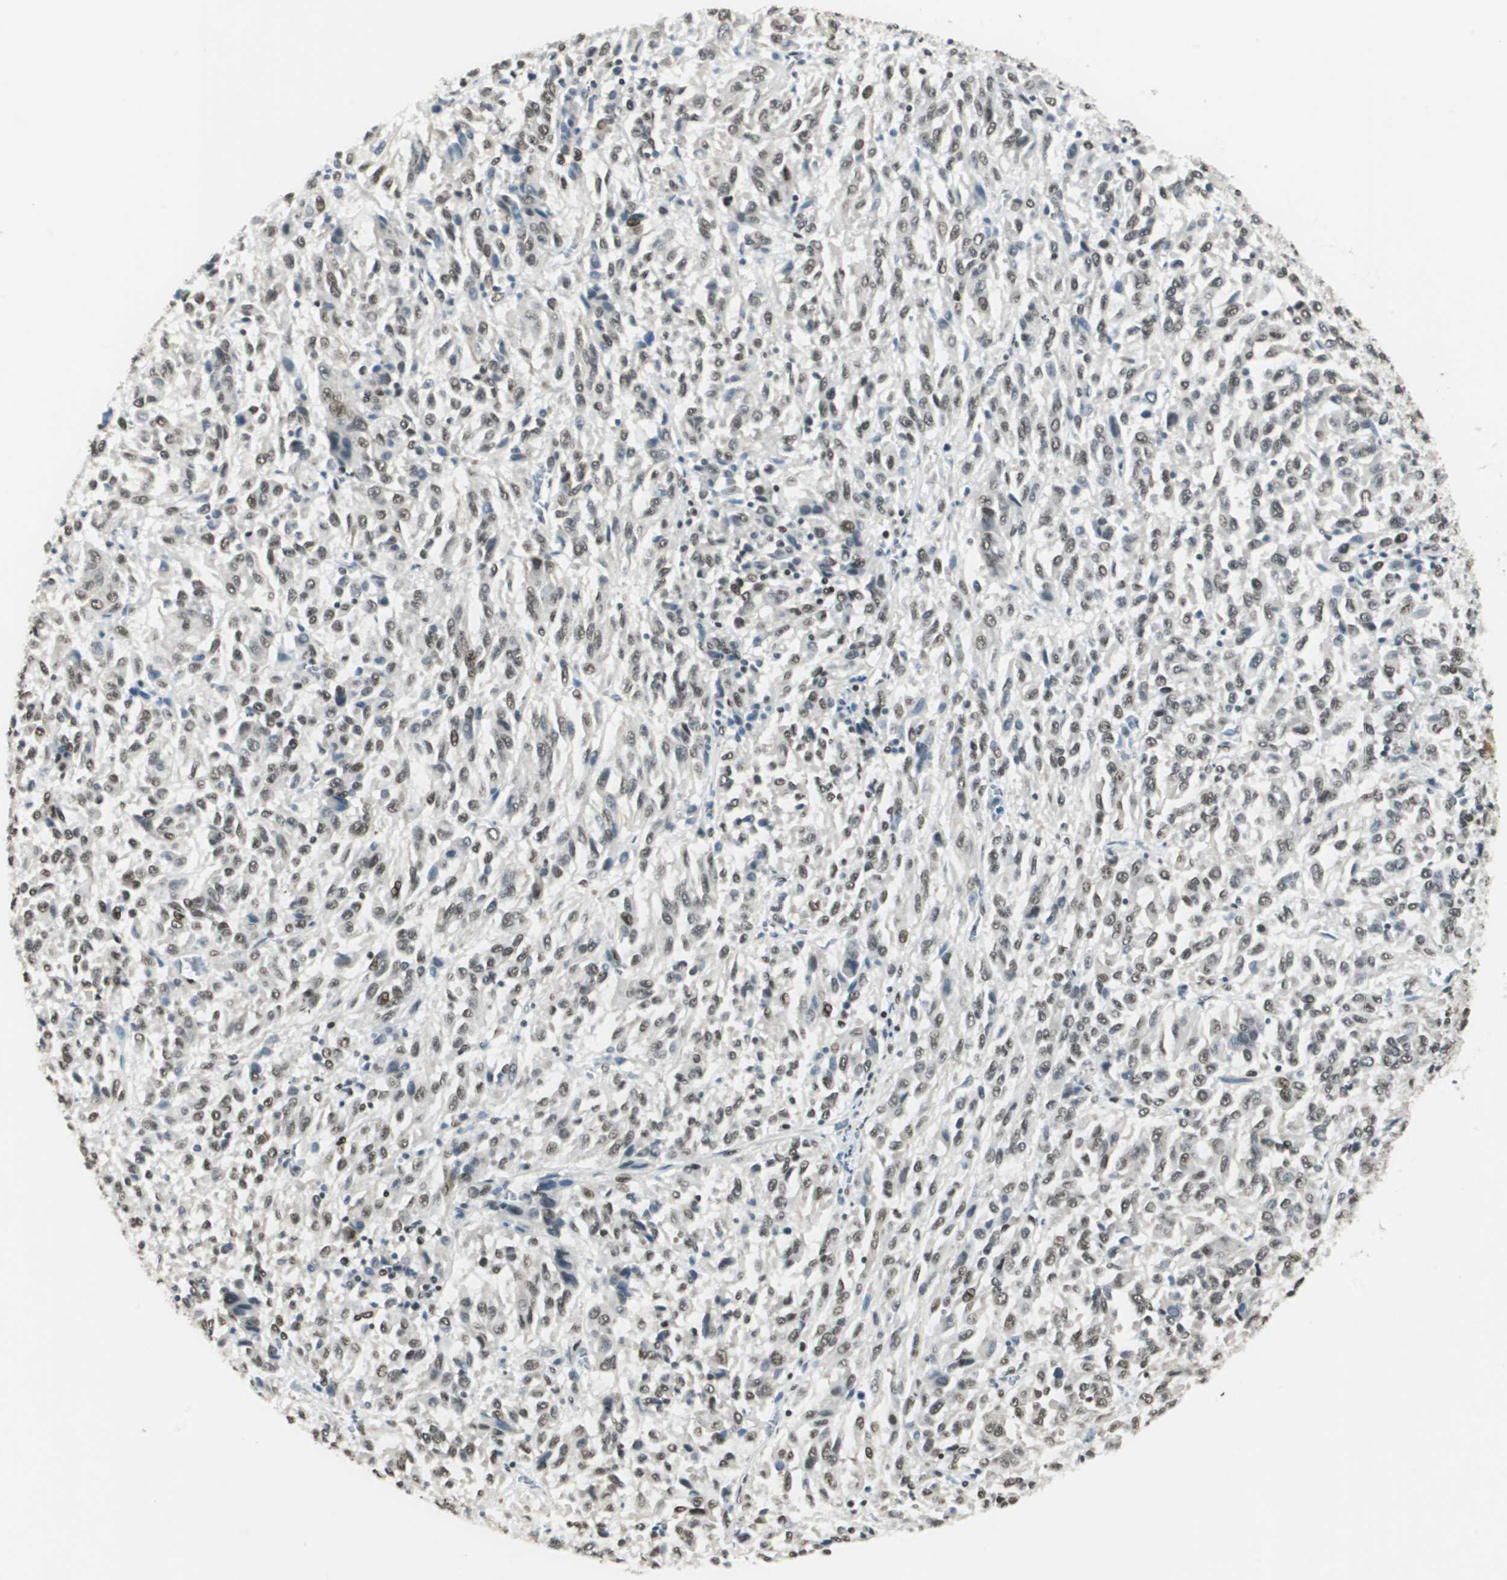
{"staining": {"intensity": "moderate", "quantity": "25%-75%", "location": "nuclear"}, "tissue": "melanoma", "cell_type": "Tumor cells", "image_type": "cancer", "snomed": [{"axis": "morphology", "description": "Malignant melanoma, Metastatic site"}, {"axis": "topography", "description": "Lung"}], "caption": "About 25%-75% of tumor cells in human malignant melanoma (metastatic site) reveal moderate nuclear protein expression as visualized by brown immunohistochemical staining.", "gene": "ZBTB17", "patient": {"sex": "male", "age": 64}}